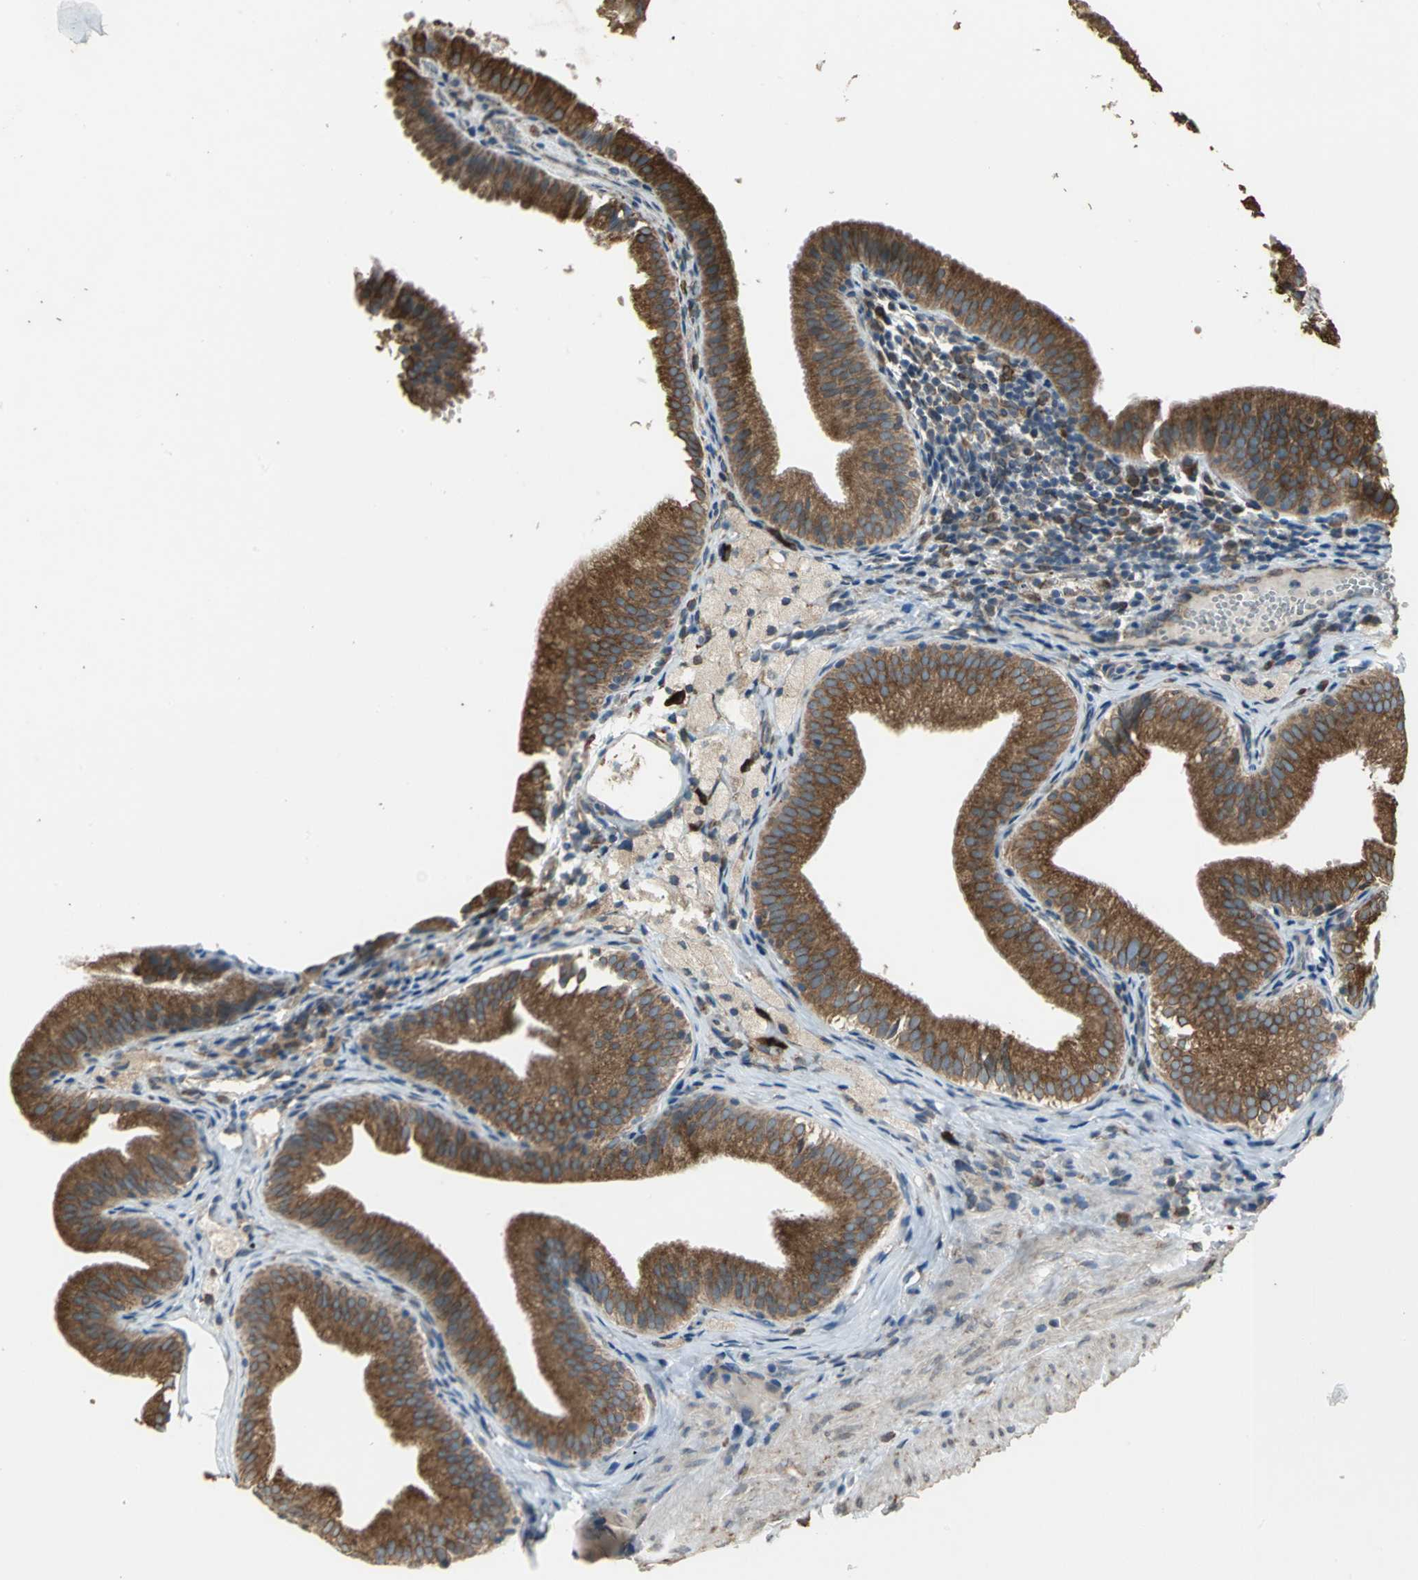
{"staining": {"intensity": "strong", "quantity": ">75%", "location": "cytoplasmic/membranous"}, "tissue": "gallbladder", "cell_type": "Glandular cells", "image_type": "normal", "snomed": [{"axis": "morphology", "description": "Normal tissue, NOS"}, {"axis": "topography", "description": "Gallbladder"}], "caption": "This micrograph demonstrates immunohistochemistry staining of benign gallbladder, with high strong cytoplasmic/membranous staining in about >75% of glandular cells.", "gene": "SYVN1", "patient": {"sex": "female", "age": 24}}